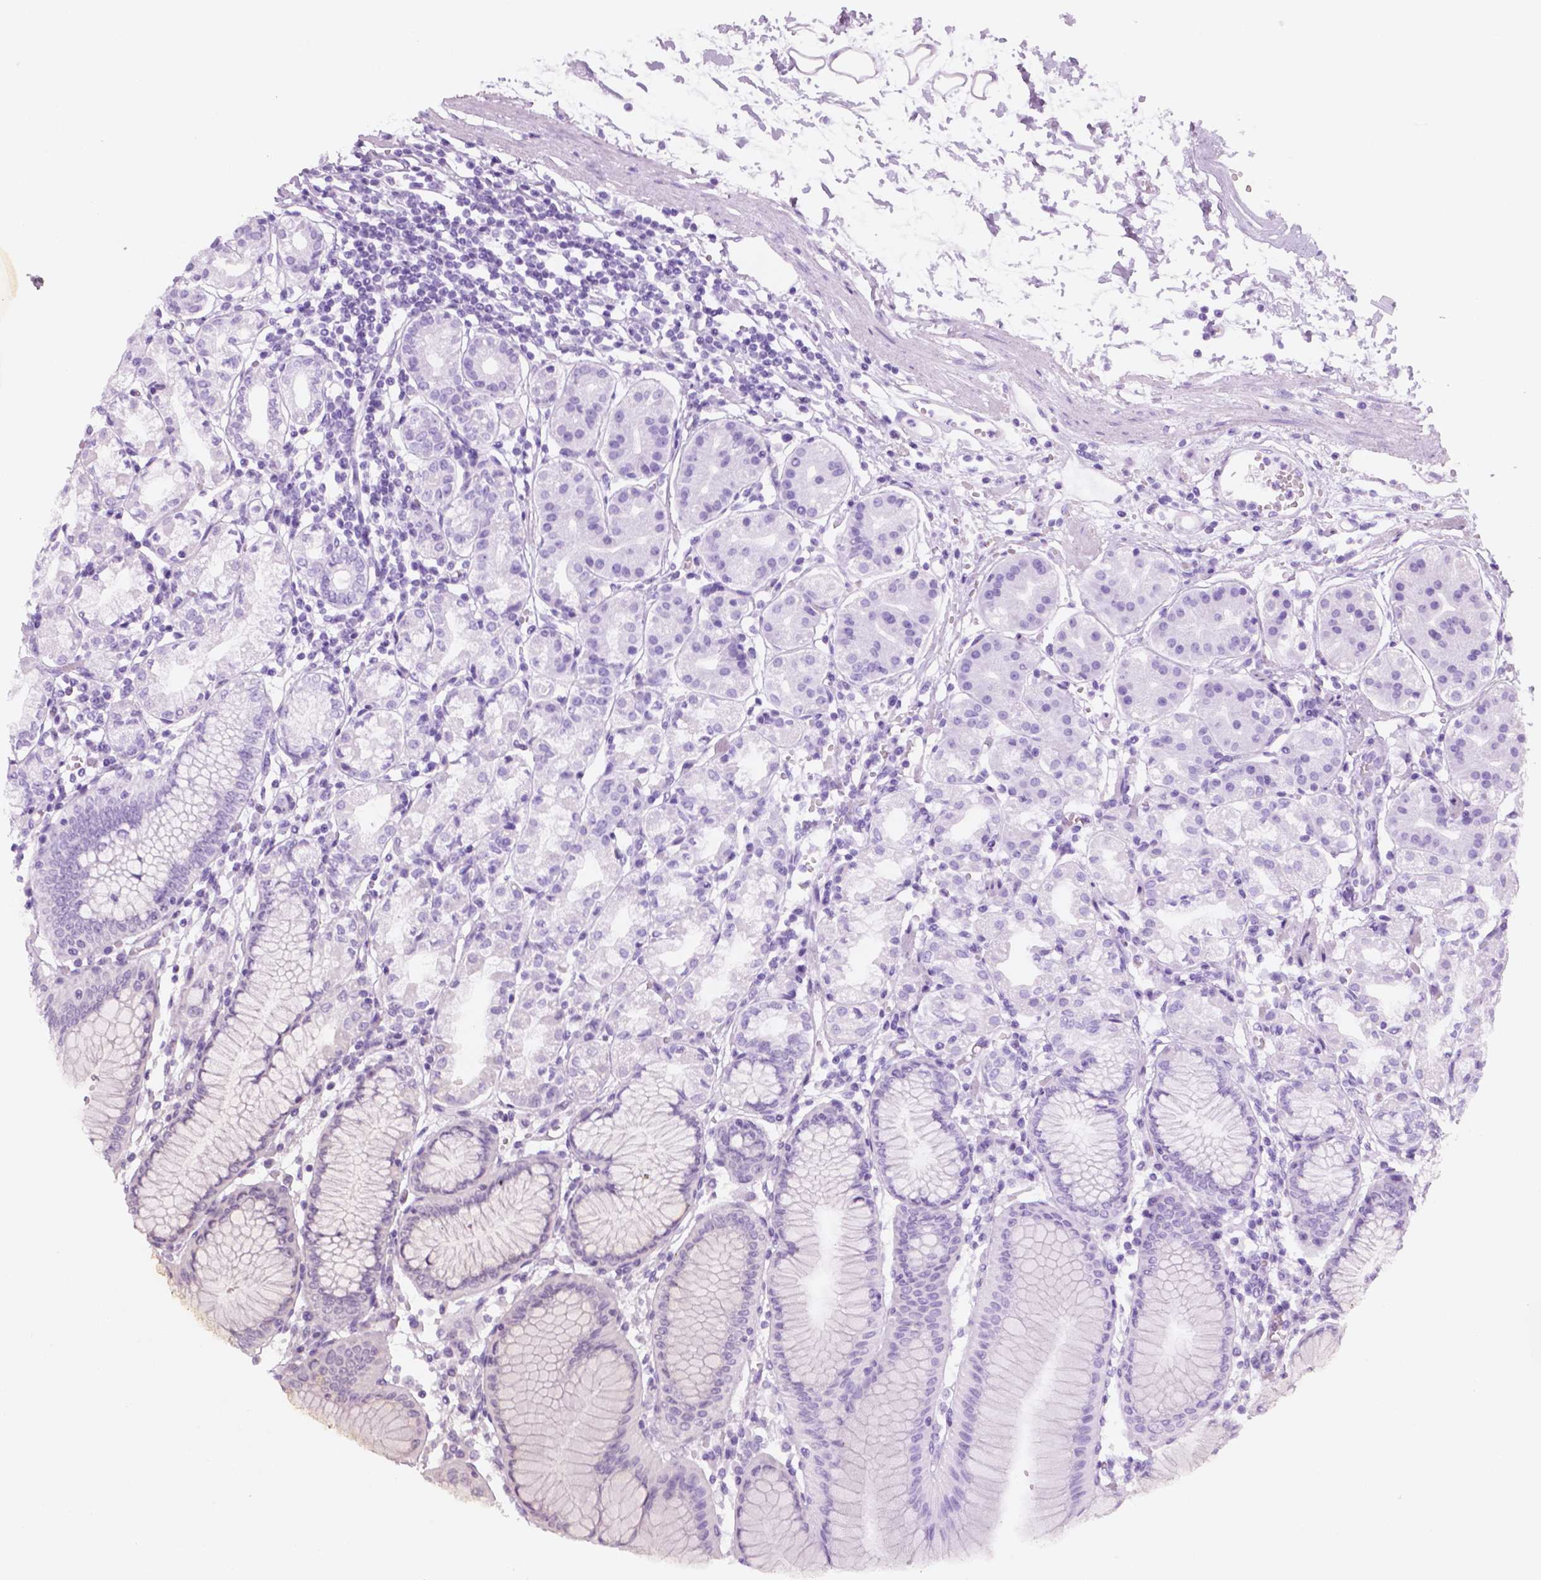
{"staining": {"intensity": "strong", "quantity": "25%-75%", "location": "nuclear"}, "tissue": "stomach", "cell_type": "Glandular cells", "image_type": "normal", "snomed": [{"axis": "morphology", "description": "Normal tissue, NOS"}, {"axis": "topography", "description": "Skeletal muscle"}, {"axis": "topography", "description": "Stomach"}], "caption": "IHC micrograph of benign stomach: stomach stained using immunohistochemistry (IHC) demonstrates high levels of strong protein expression localized specifically in the nuclear of glandular cells, appearing as a nuclear brown color.", "gene": "BRD4", "patient": {"sex": "female", "age": 57}}